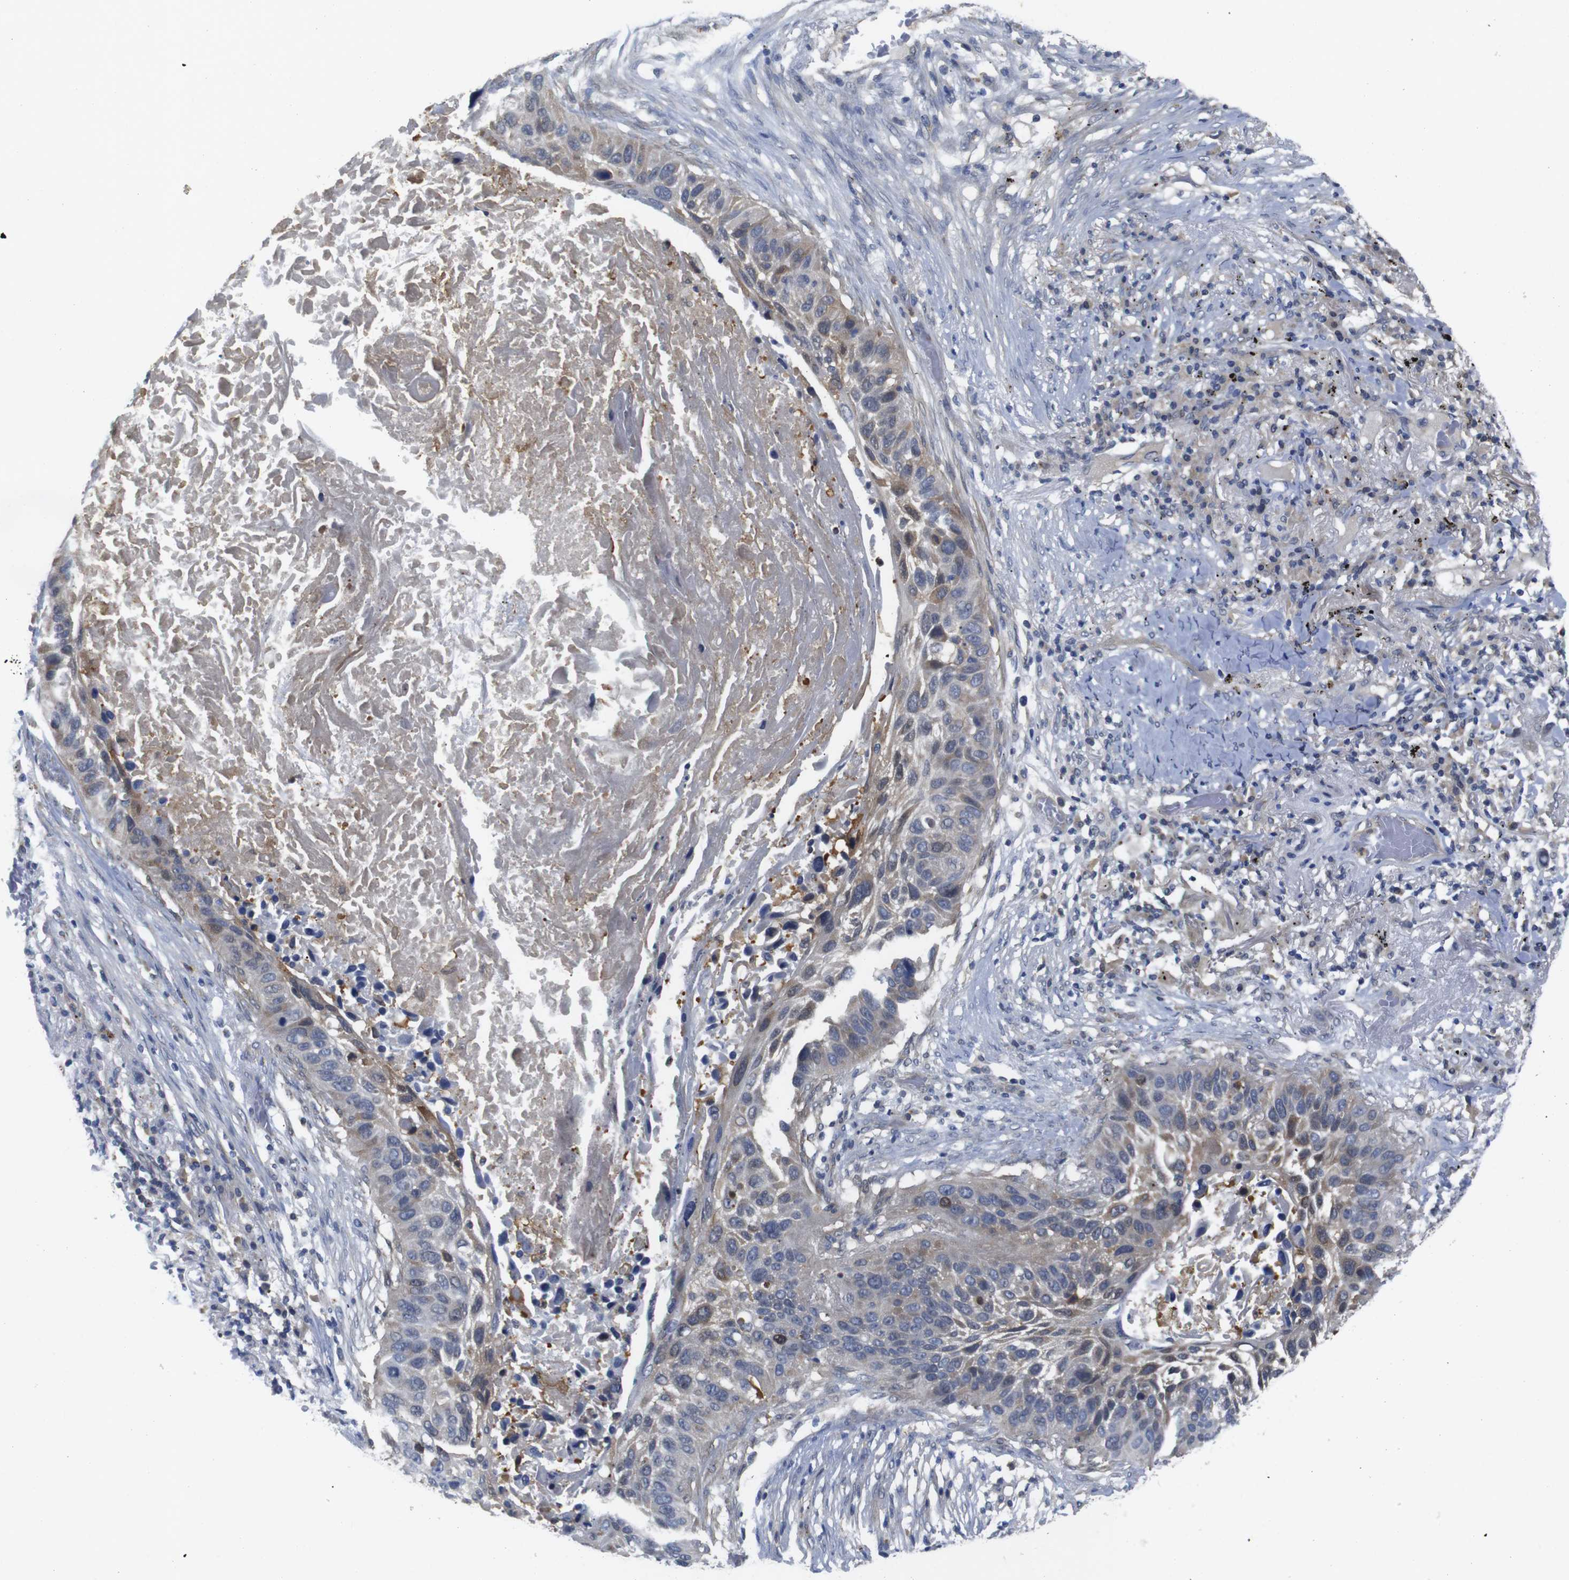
{"staining": {"intensity": "moderate", "quantity": "25%-75%", "location": "cytoplasmic/membranous,nuclear"}, "tissue": "lung cancer", "cell_type": "Tumor cells", "image_type": "cancer", "snomed": [{"axis": "morphology", "description": "Squamous cell carcinoma, NOS"}, {"axis": "topography", "description": "Lung"}], "caption": "Protein staining of squamous cell carcinoma (lung) tissue demonstrates moderate cytoplasmic/membranous and nuclear expression in approximately 25%-75% of tumor cells. (Brightfield microscopy of DAB IHC at high magnification).", "gene": "FNTA", "patient": {"sex": "male", "age": 57}}